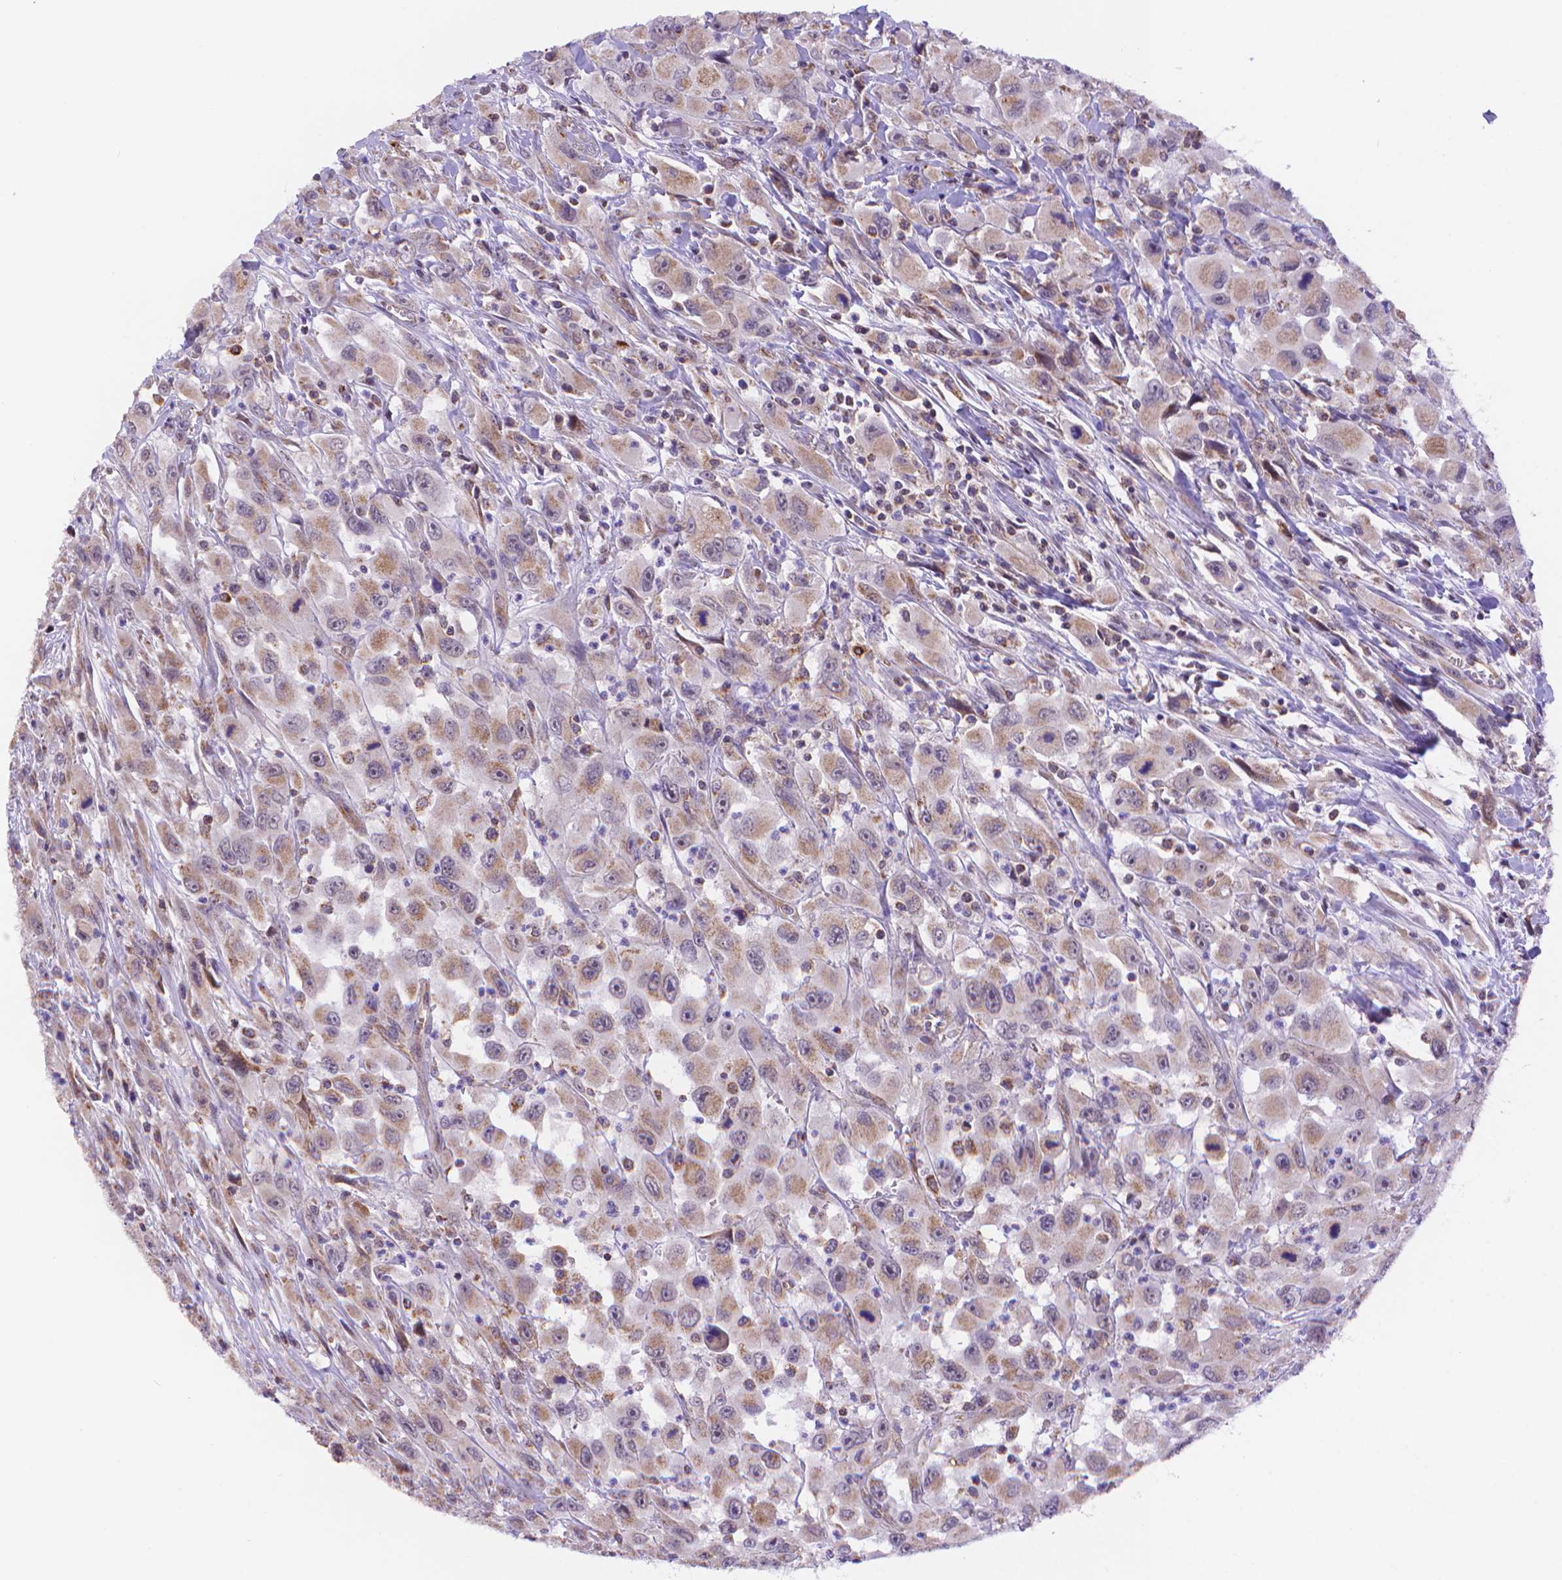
{"staining": {"intensity": "weak", "quantity": ">75%", "location": "cytoplasmic/membranous"}, "tissue": "head and neck cancer", "cell_type": "Tumor cells", "image_type": "cancer", "snomed": [{"axis": "morphology", "description": "Squamous cell carcinoma, NOS"}, {"axis": "morphology", "description": "Squamous cell carcinoma, metastatic, NOS"}, {"axis": "topography", "description": "Oral tissue"}, {"axis": "topography", "description": "Head-Neck"}], "caption": "This is an image of immunohistochemistry (IHC) staining of metastatic squamous cell carcinoma (head and neck), which shows weak expression in the cytoplasmic/membranous of tumor cells.", "gene": "CYYR1", "patient": {"sex": "female", "age": 85}}